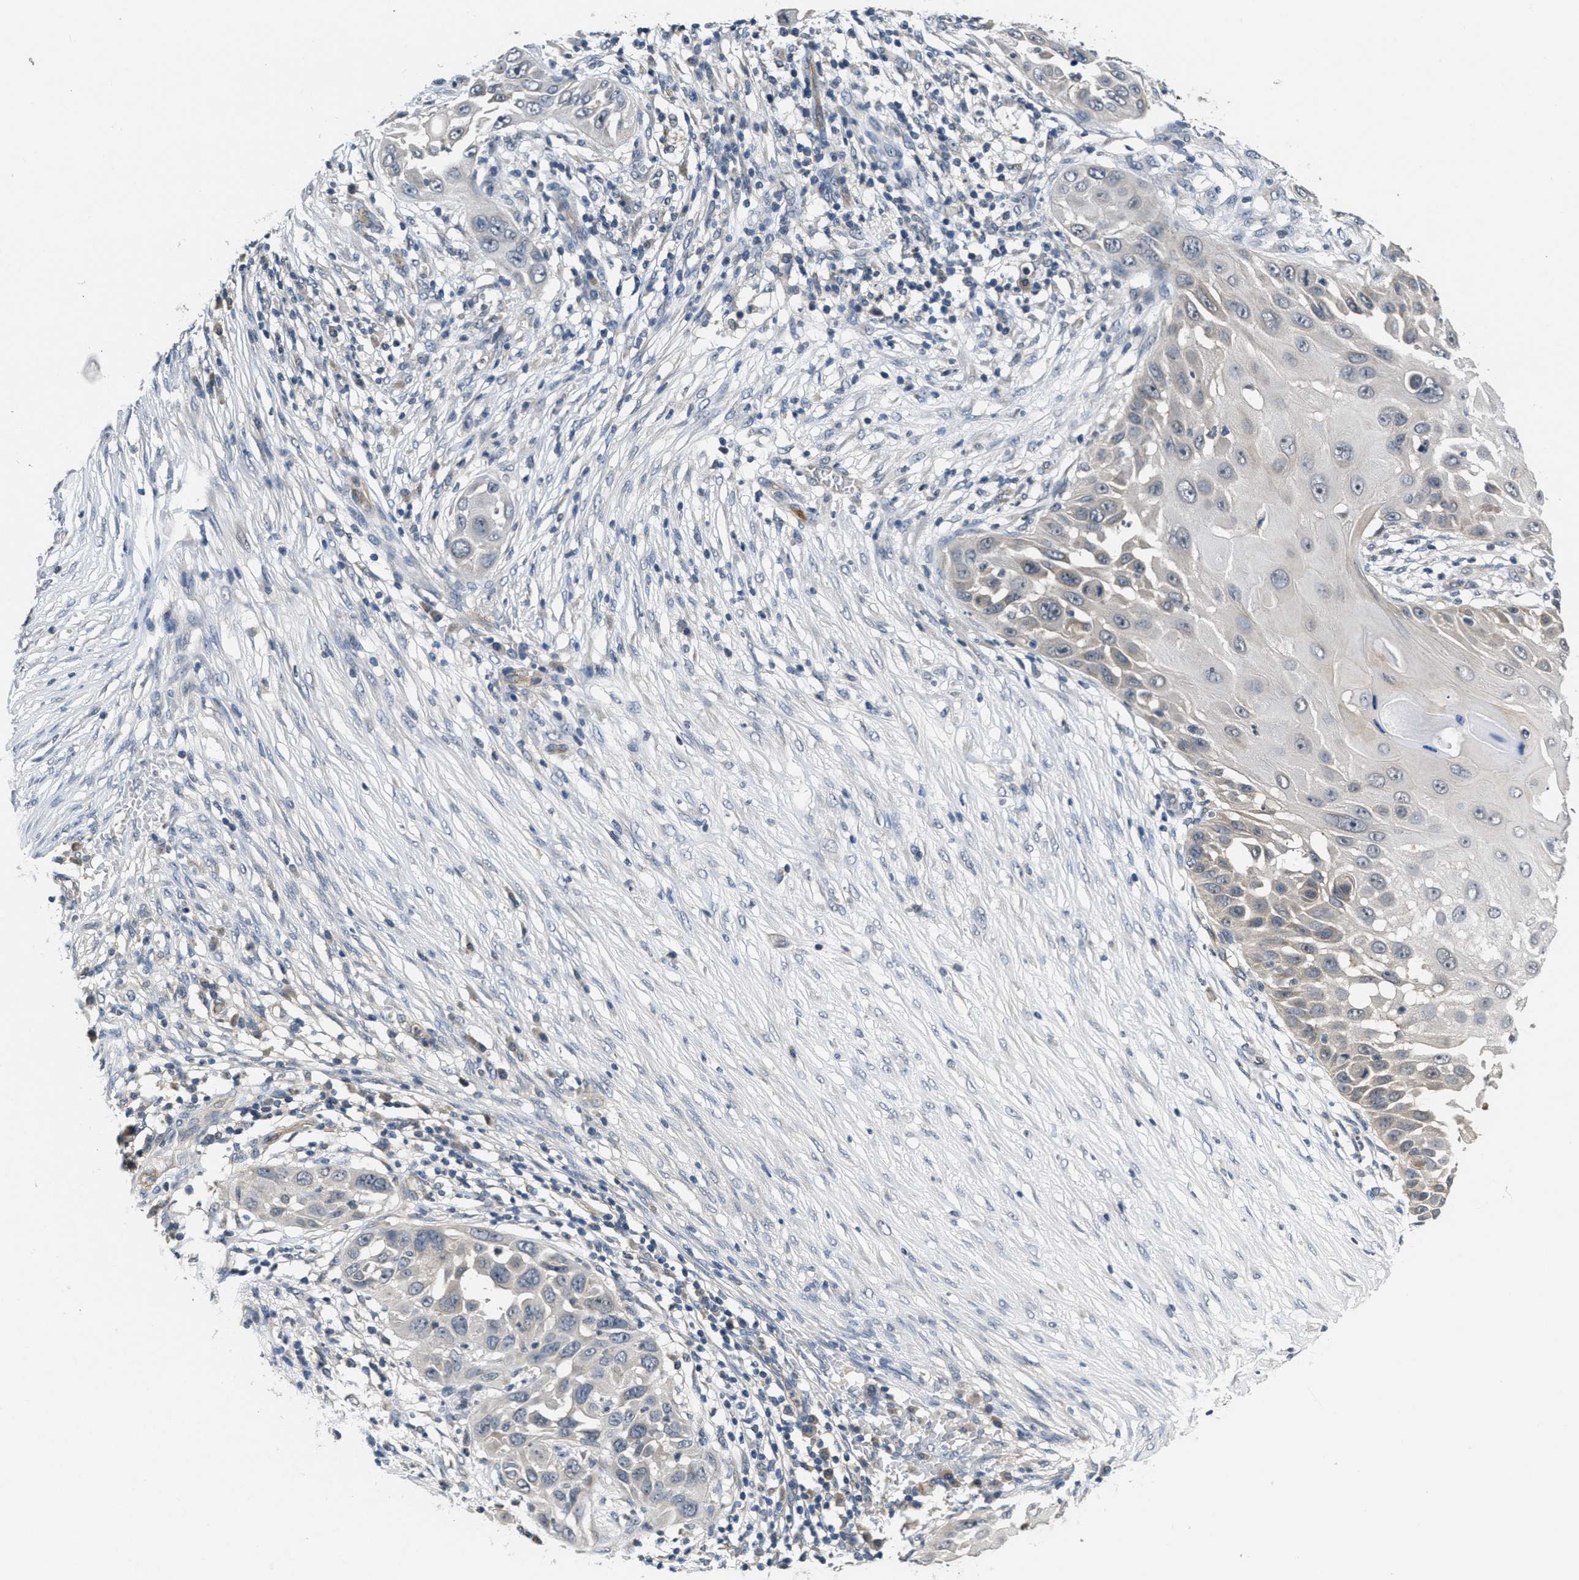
{"staining": {"intensity": "negative", "quantity": "none", "location": "none"}, "tissue": "skin cancer", "cell_type": "Tumor cells", "image_type": "cancer", "snomed": [{"axis": "morphology", "description": "Squamous cell carcinoma, NOS"}, {"axis": "topography", "description": "Skin"}], "caption": "Skin cancer was stained to show a protein in brown. There is no significant expression in tumor cells. (Brightfield microscopy of DAB (3,3'-diaminobenzidine) immunohistochemistry (IHC) at high magnification).", "gene": "ANGPT1", "patient": {"sex": "female", "age": 44}}